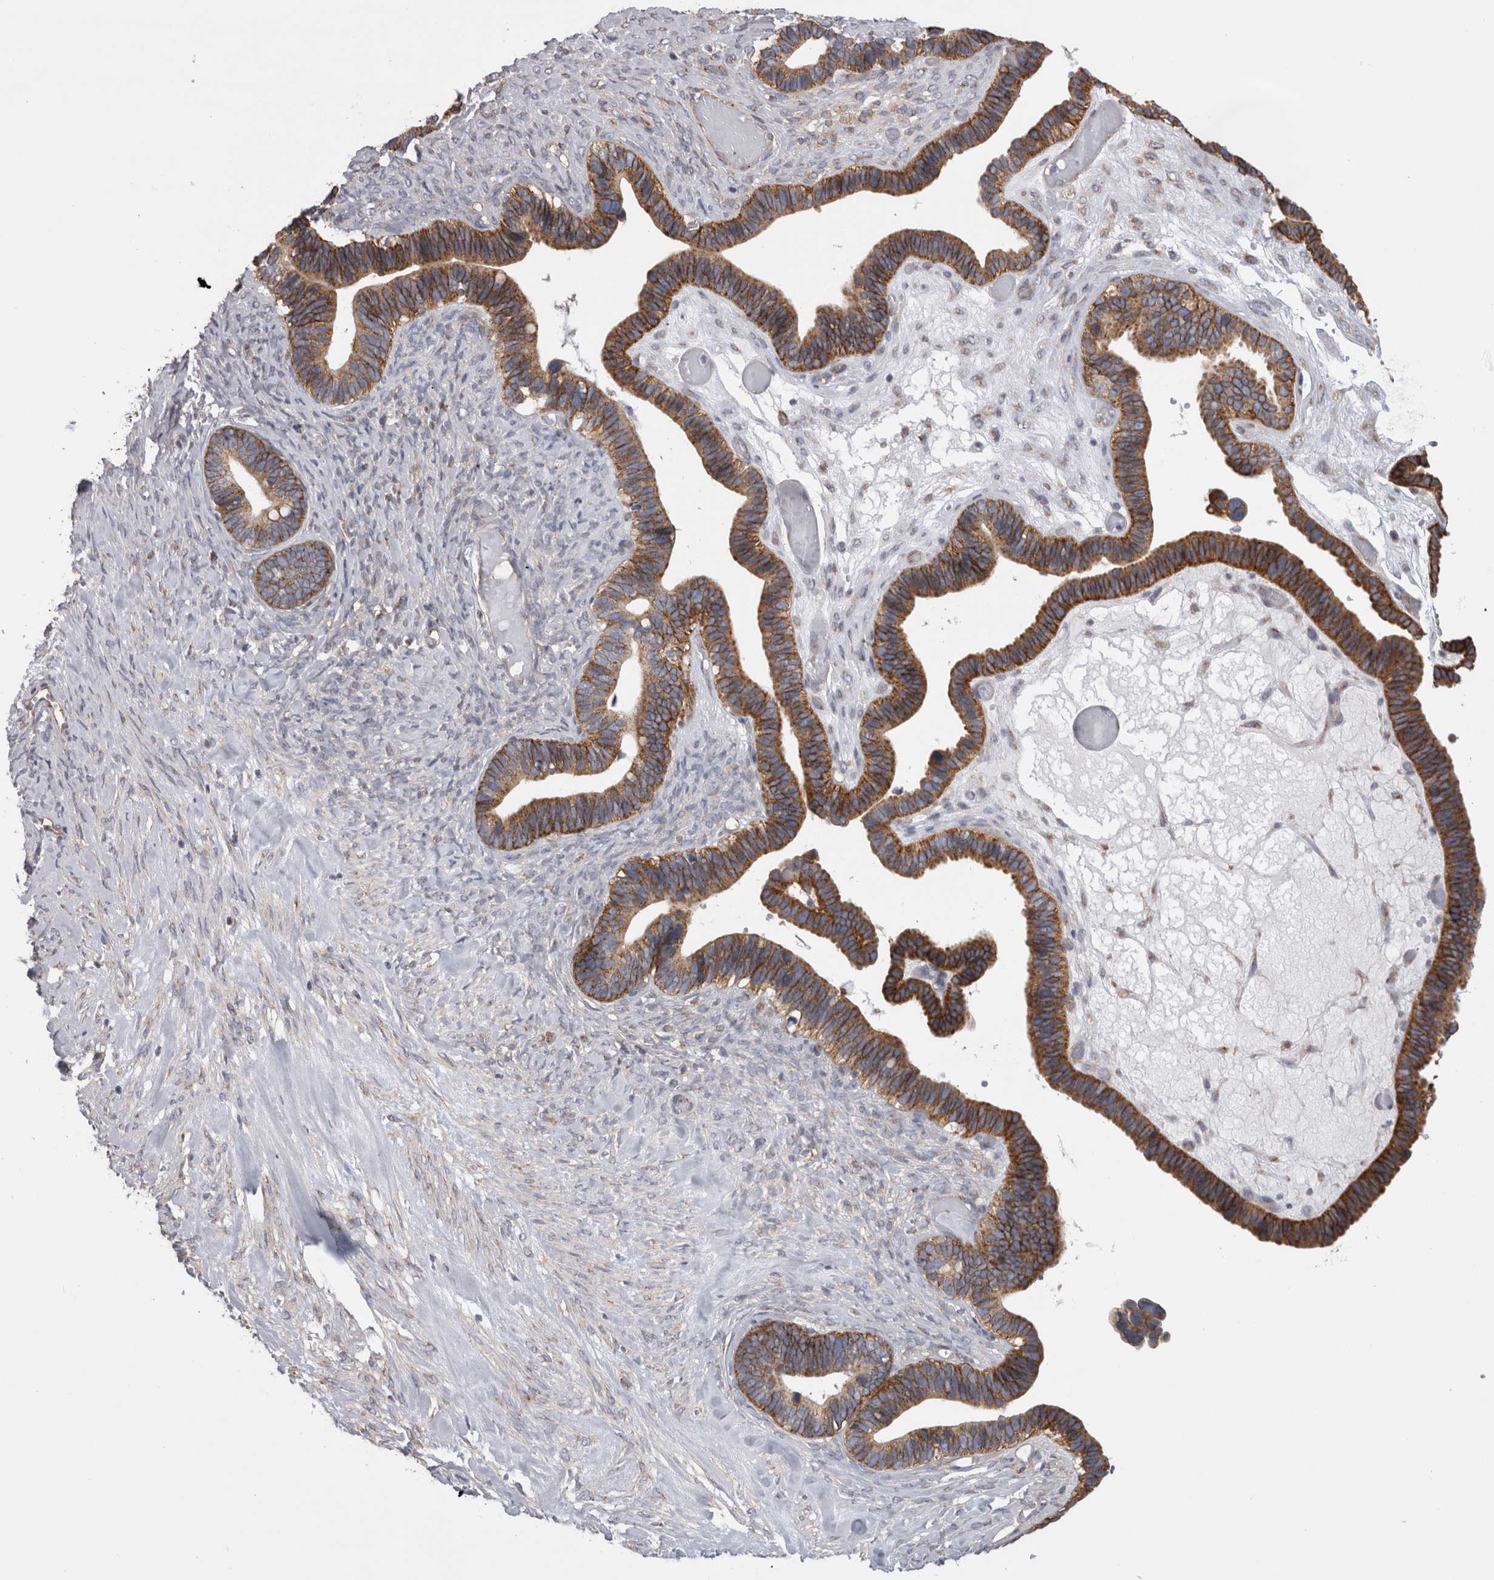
{"staining": {"intensity": "strong", "quantity": ">75%", "location": "cytoplasmic/membranous"}, "tissue": "ovarian cancer", "cell_type": "Tumor cells", "image_type": "cancer", "snomed": [{"axis": "morphology", "description": "Cystadenocarcinoma, serous, NOS"}, {"axis": "topography", "description": "Ovary"}], "caption": "Protein analysis of ovarian serous cystadenocarcinoma tissue demonstrates strong cytoplasmic/membranous positivity in about >75% of tumor cells. Using DAB (3,3'-diaminobenzidine) (brown) and hematoxylin (blue) stains, captured at high magnification using brightfield microscopy.", "gene": "ATXN3", "patient": {"sex": "female", "age": 56}}